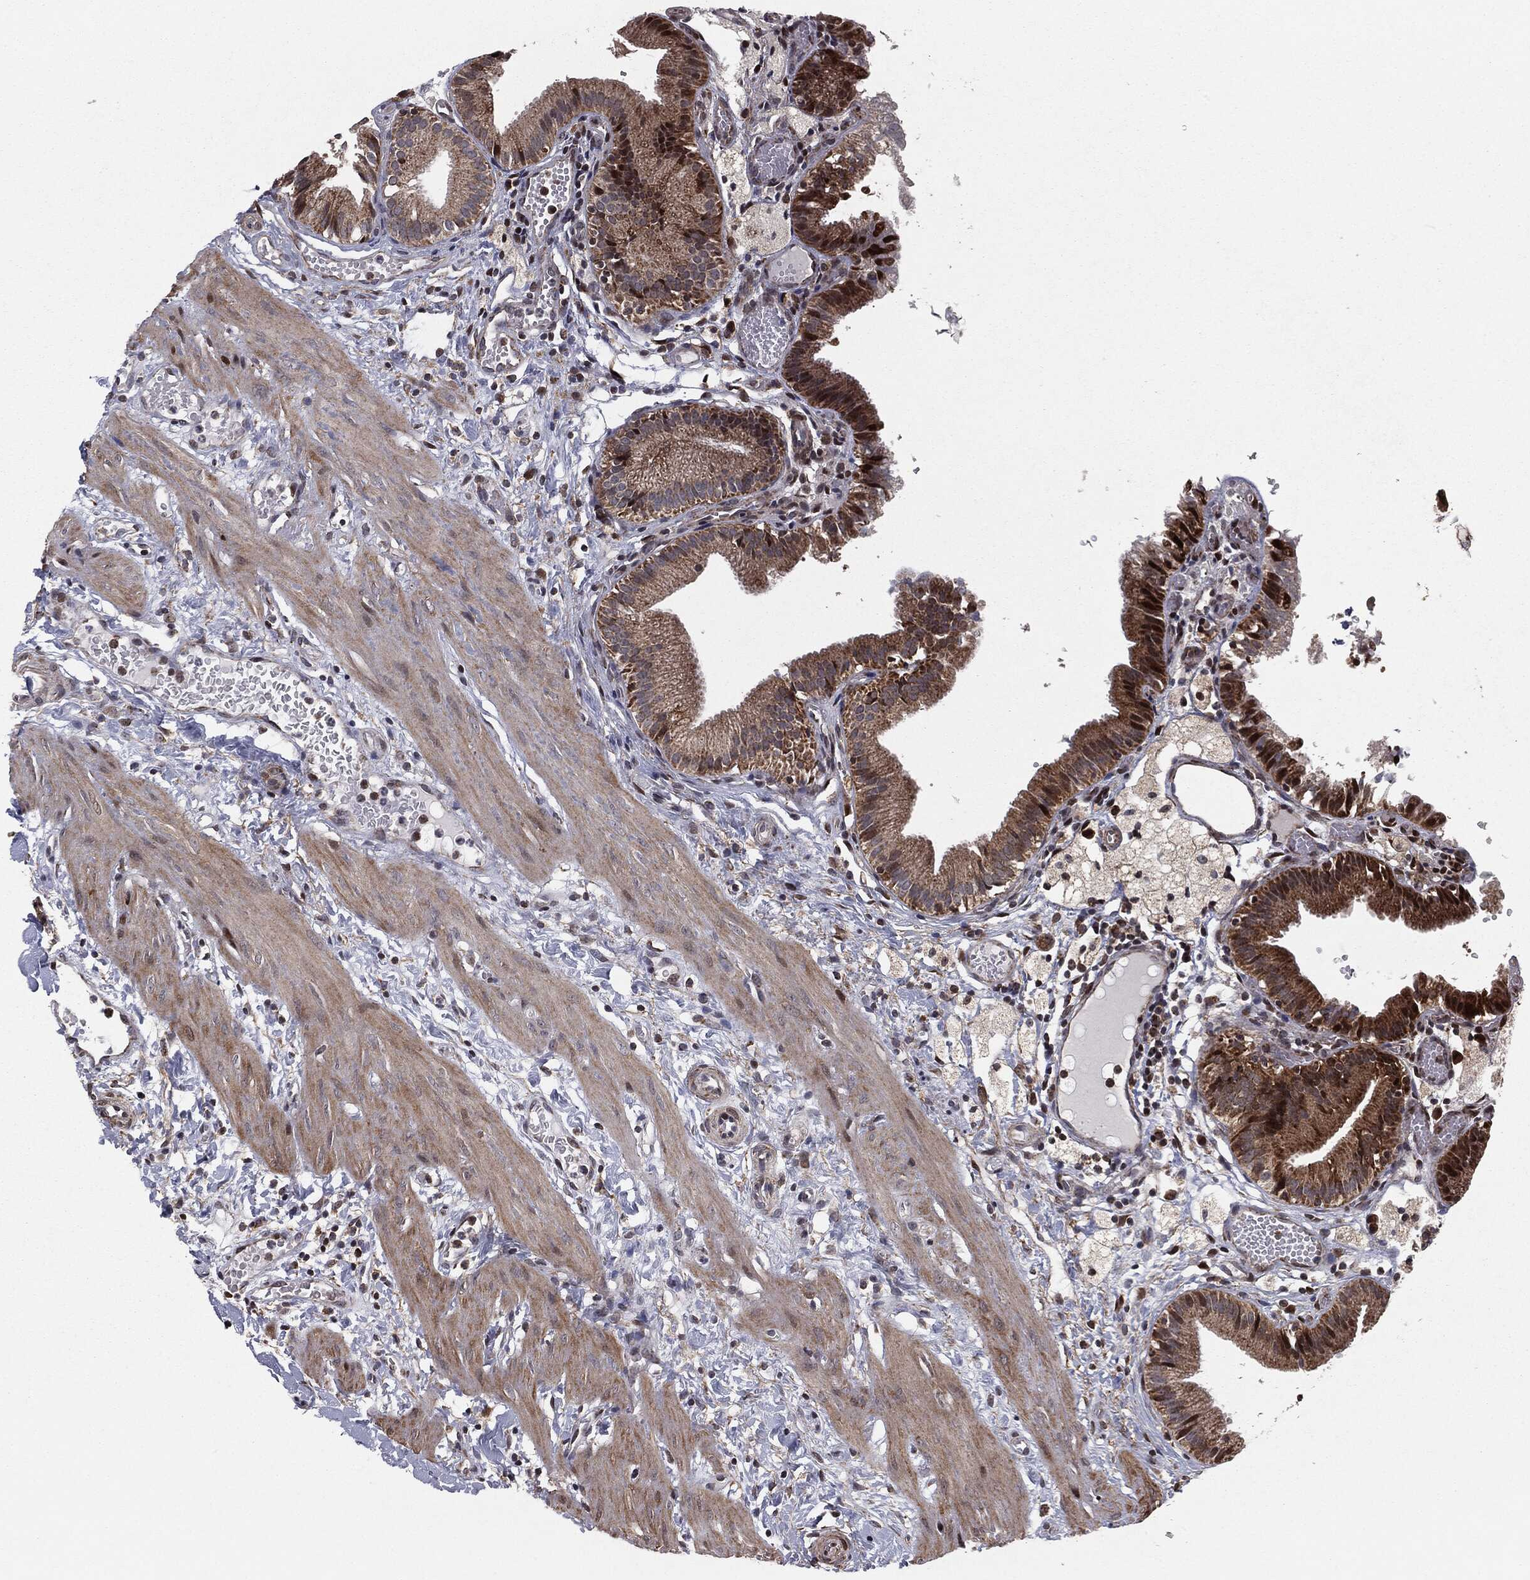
{"staining": {"intensity": "strong", "quantity": "<25%", "location": "cytoplasmic/membranous,nuclear"}, "tissue": "gallbladder", "cell_type": "Glandular cells", "image_type": "normal", "snomed": [{"axis": "morphology", "description": "Normal tissue, NOS"}, {"axis": "topography", "description": "Gallbladder"}], "caption": "High-magnification brightfield microscopy of benign gallbladder stained with DAB (3,3'-diaminobenzidine) (brown) and counterstained with hematoxylin (blue). glandular cells exhibit strong cytoplasmic/membranous,nuclear positivity is appreciated in about<25% of cells. Using DAB (brown) and hematoxylin (blue) stains, captured at high magnification using brightfield microscopy.", "gene": "CHCHD2", "patient": {"sex": "female", "age": 24}}